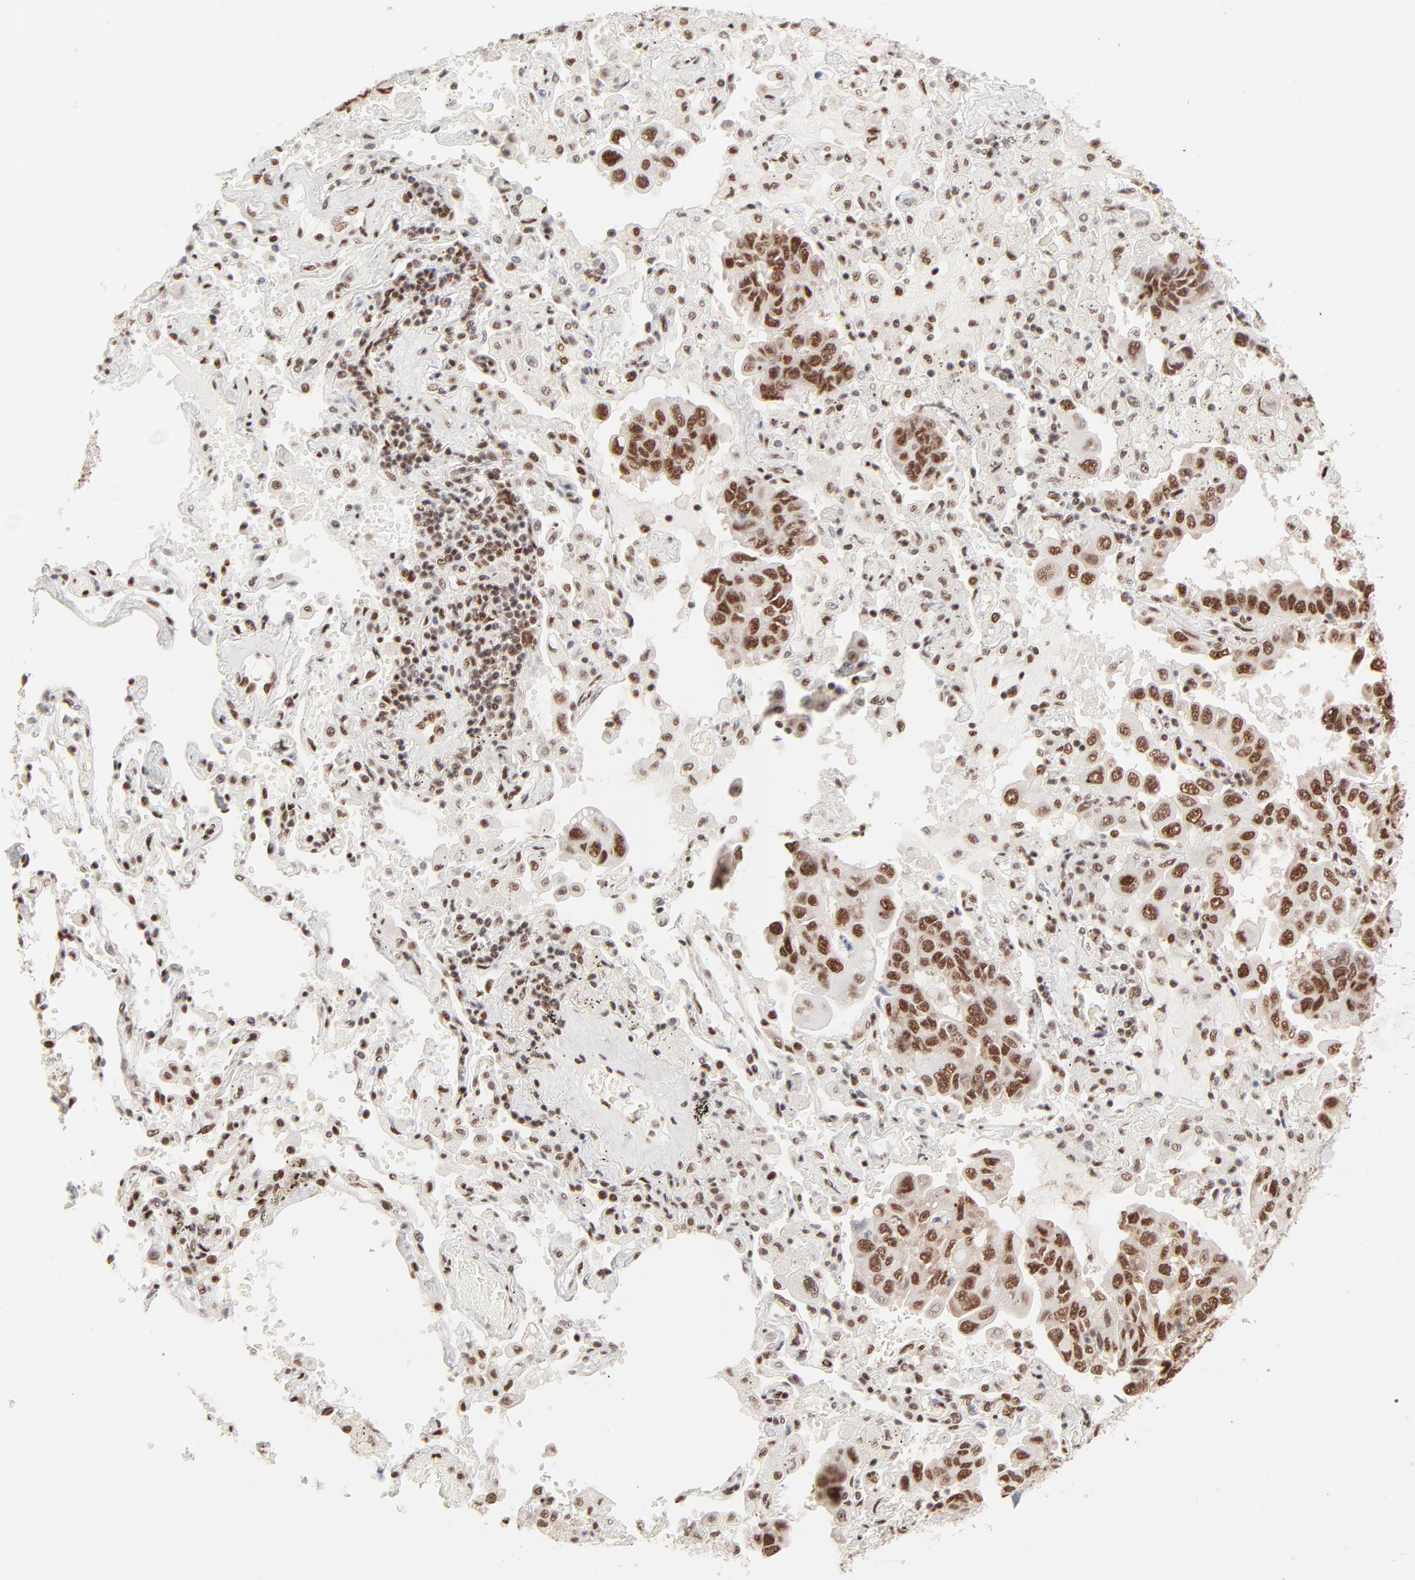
{"staining": {"intensity": "strong", "quantity": ">75%", "location": "nuclear"}, "tissue": "lung cancer", "cell_type": "Tumor cells", "image_type": "cancer", "snomed": [{"axis": "morphology", "description": "Adenocarcinoma, NOS"}, {"axis": "topography", "description": "Lung"}], "caption": "Lung cancer (adenocarcinoma) was stained to show a protein in brown. There is high levels of strong nuclear positivity in about >75% of tumor cells.", "gene": "TARDBP", "patient": {"sex": "male", "age": 64}}